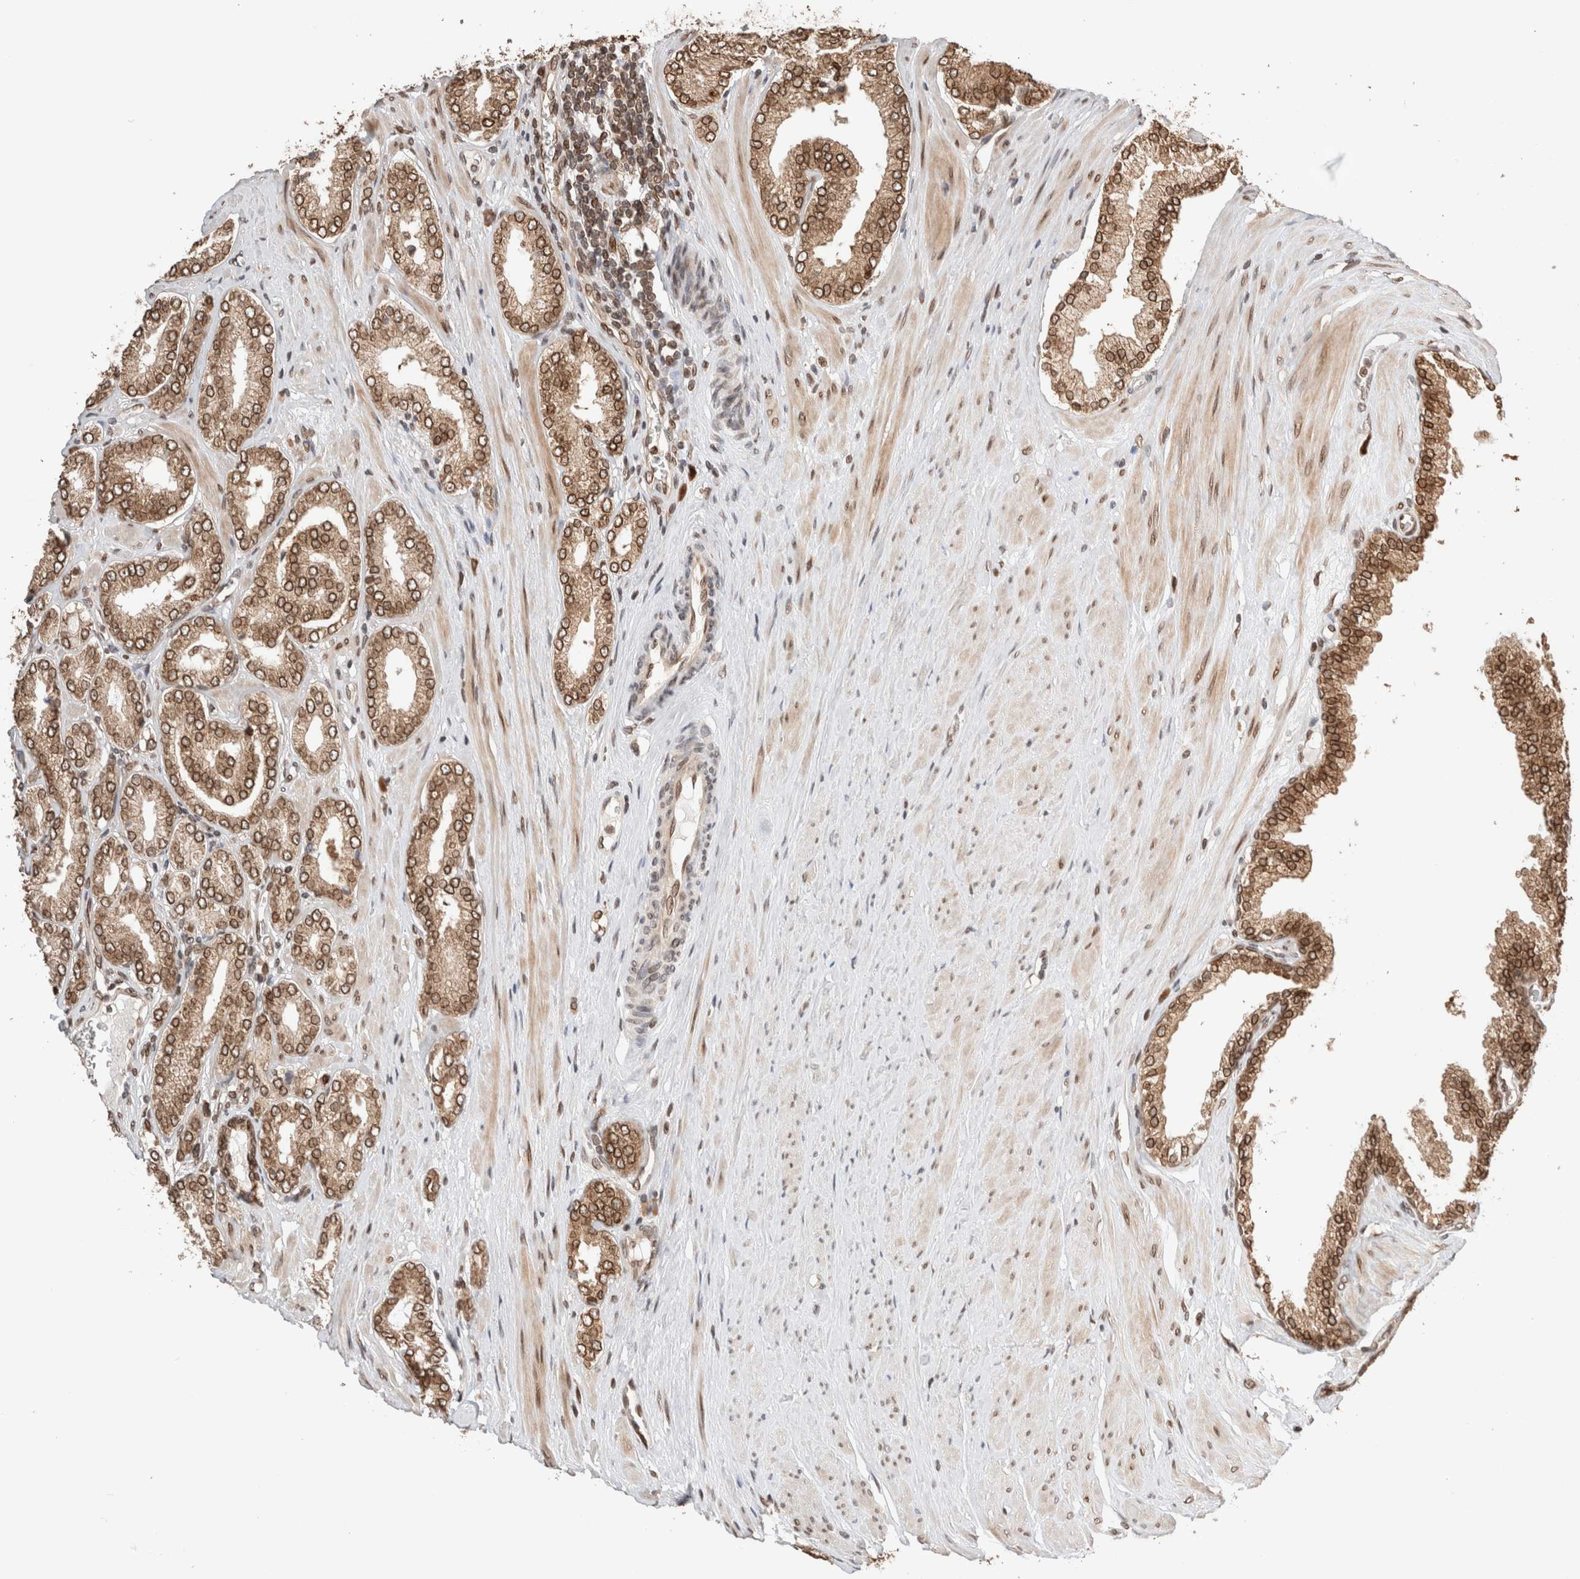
{"staining": {"intensity": "strong", "quantity": ">75%", "location": "cytoplasmic/membranous,nuclear"}, "tissue": "prostate cancer", "cell_type": "Tumor cells", "image_type": "cancer", "snomed": [{"axis": "morphology", "description": "Adenocarcinoma, Low grade"}, {"axis": "topography", "description": "Prostate"}], "caption": "About >75% of tumor cells in prostate low-grade adenocarcinoma show strong cytoplasmic/membranous and nuclear protein expression as visualized by brown immunohistochemical staining.", "gene": "TPR", "patient": {"sex": "male", "age": 62}}